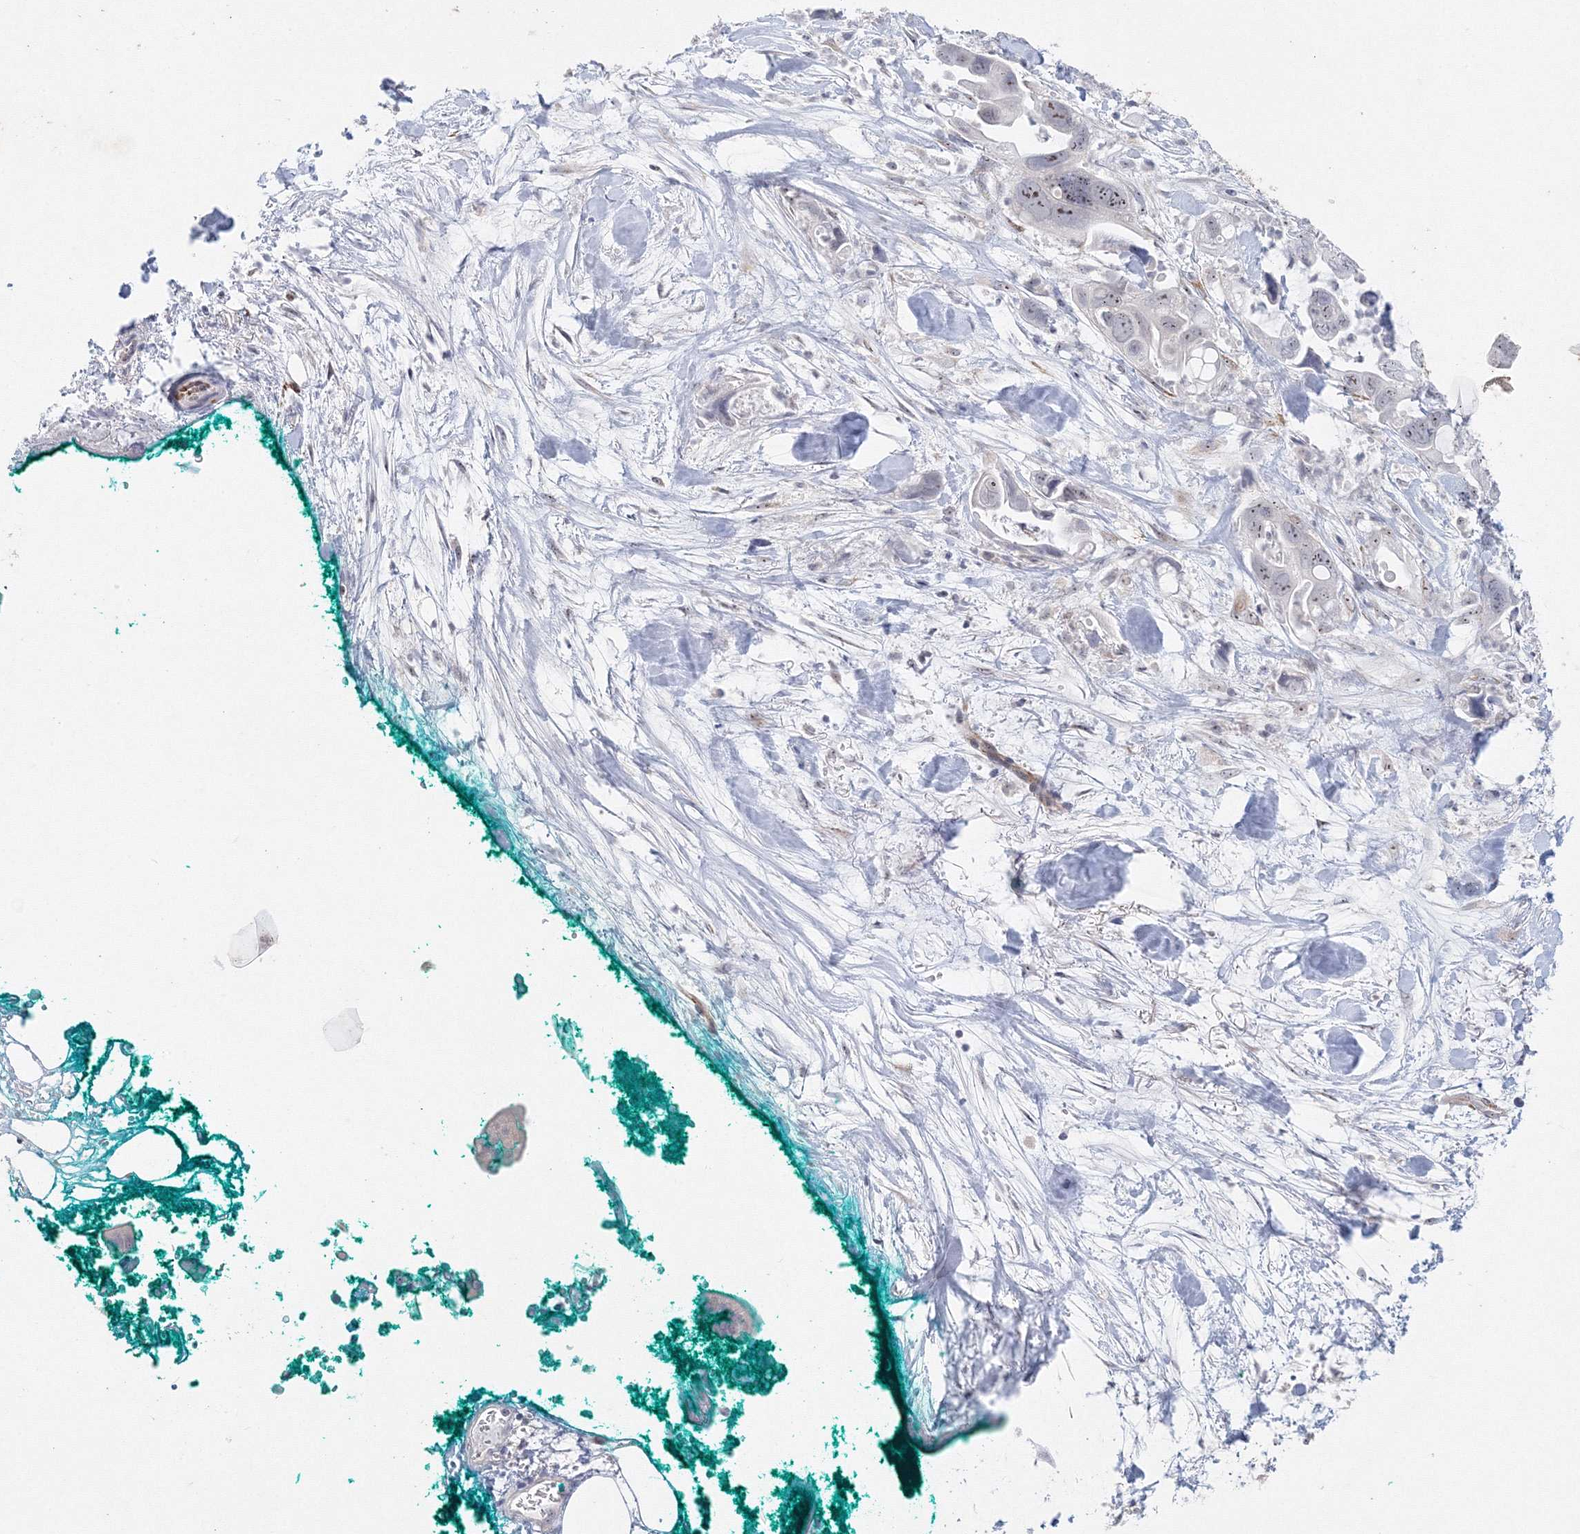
{"staining": {"intensity": "moderate", "quantity": "25%-75%", "location": "nuclear"}, "tissue": "pancreatic cancer", "cell_type": "Tumor cells", "image_type": "cancer", "snomed": [{"axis": "morphology", "description": "Adenocarcinoma, NOS"}, {"axis": "topography", "description": "Pancreas"}], "caption": "Tumor cells show medium levels of moderate nuclear staining in approximately 25%-75% of cells in human adenocarcinoma (pancreatic).", "gene": "SIRT7", "patient": {"sex": "female", "age": 72}}